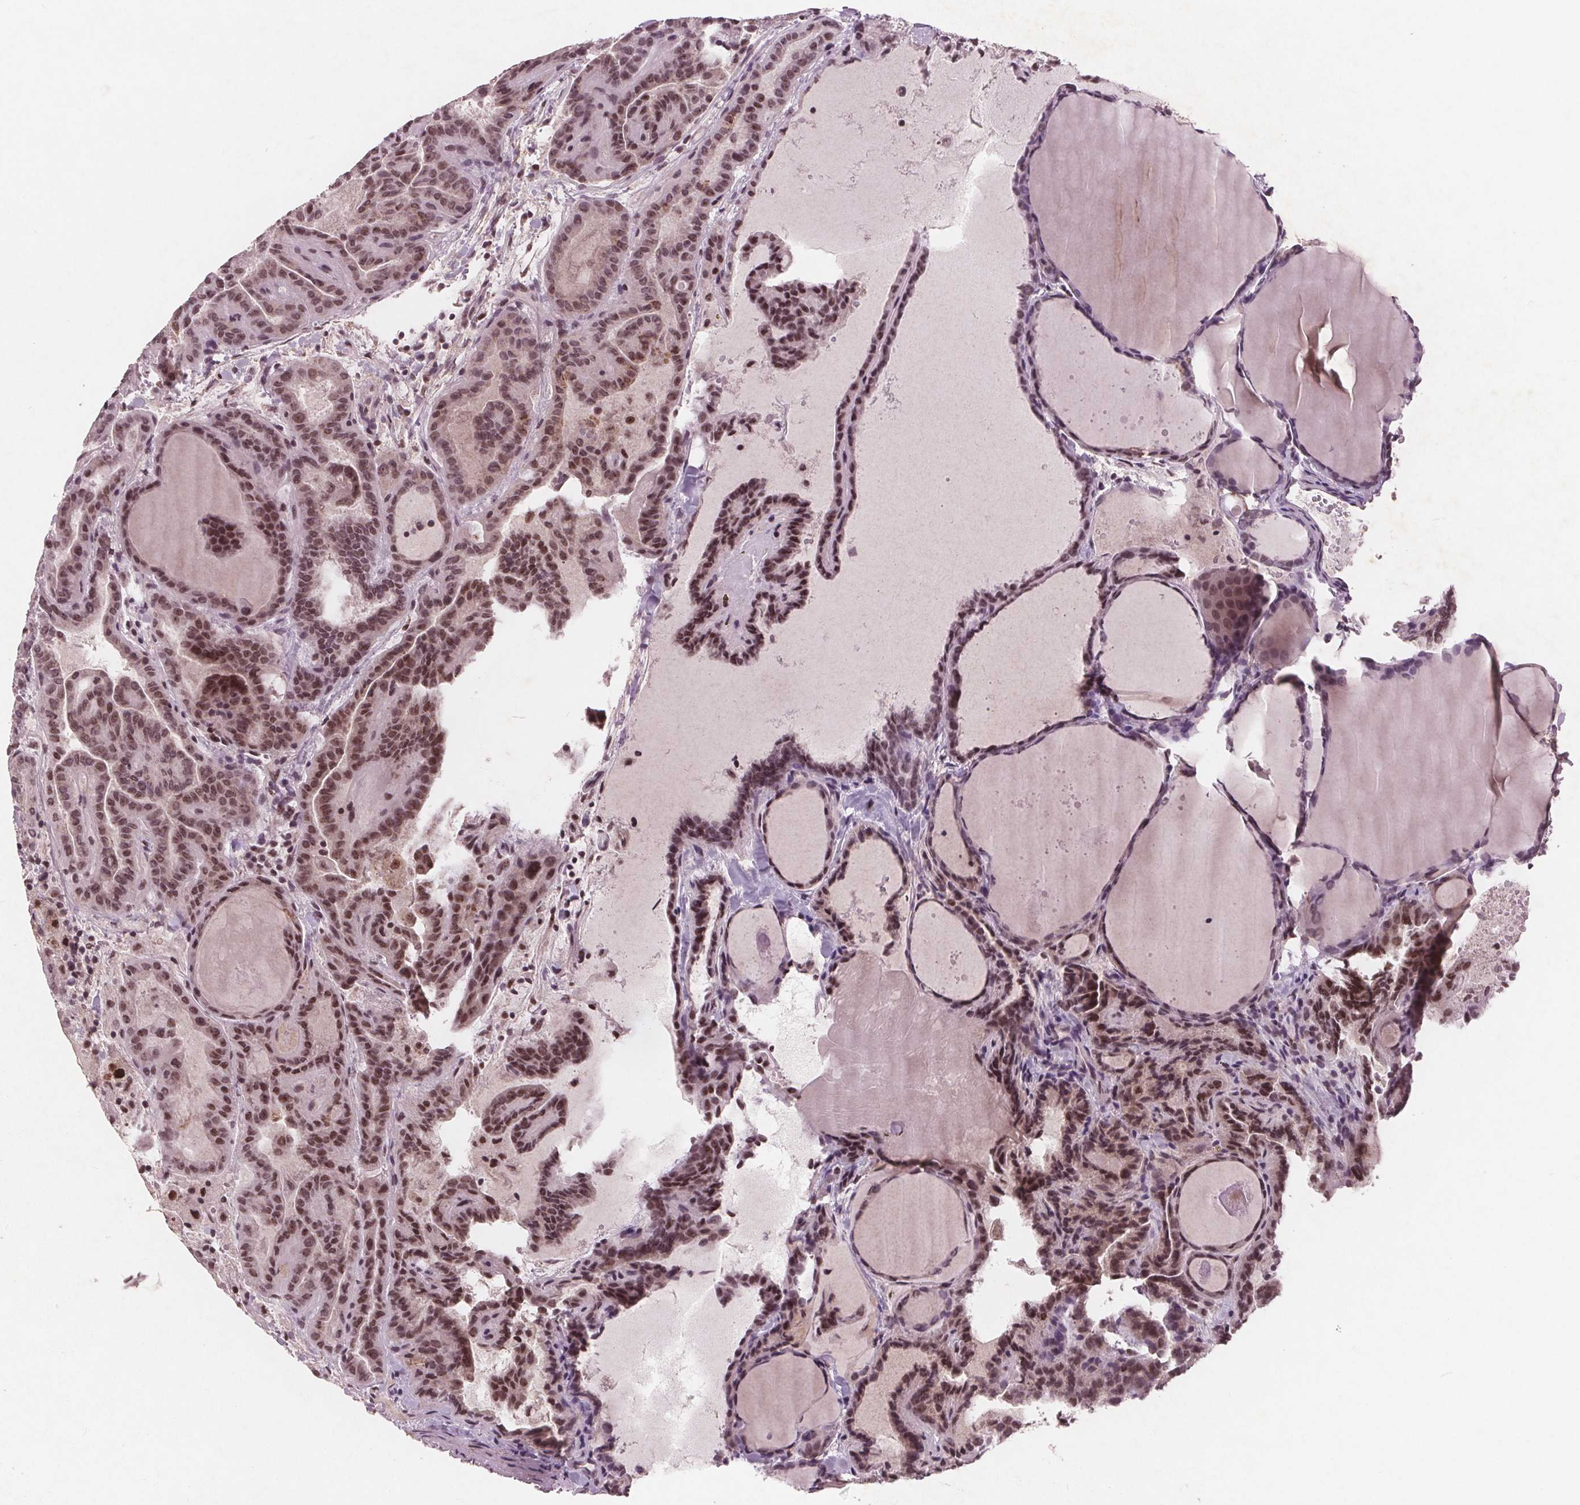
{"staining": {"intensity": "moderate", "quantity": ">75%", "location": "nuclear"}, "tissue": "thyroid cancer", "cell_type": "Tumor cells", "image_type": "cancer", "snomed": [{"axis": "morphology", "description": "Papillary adenocarcinoma, NOS"}, {"axis": "topography", "description": "Thyroid gland"}], "caption": "Thyroid cancer stained with IHC demonstrates moderate nuclear positivity in about >75% of tumor cells.", "gene": "RPS6KA2", "patient": {"sex": "female", "age": 46}}